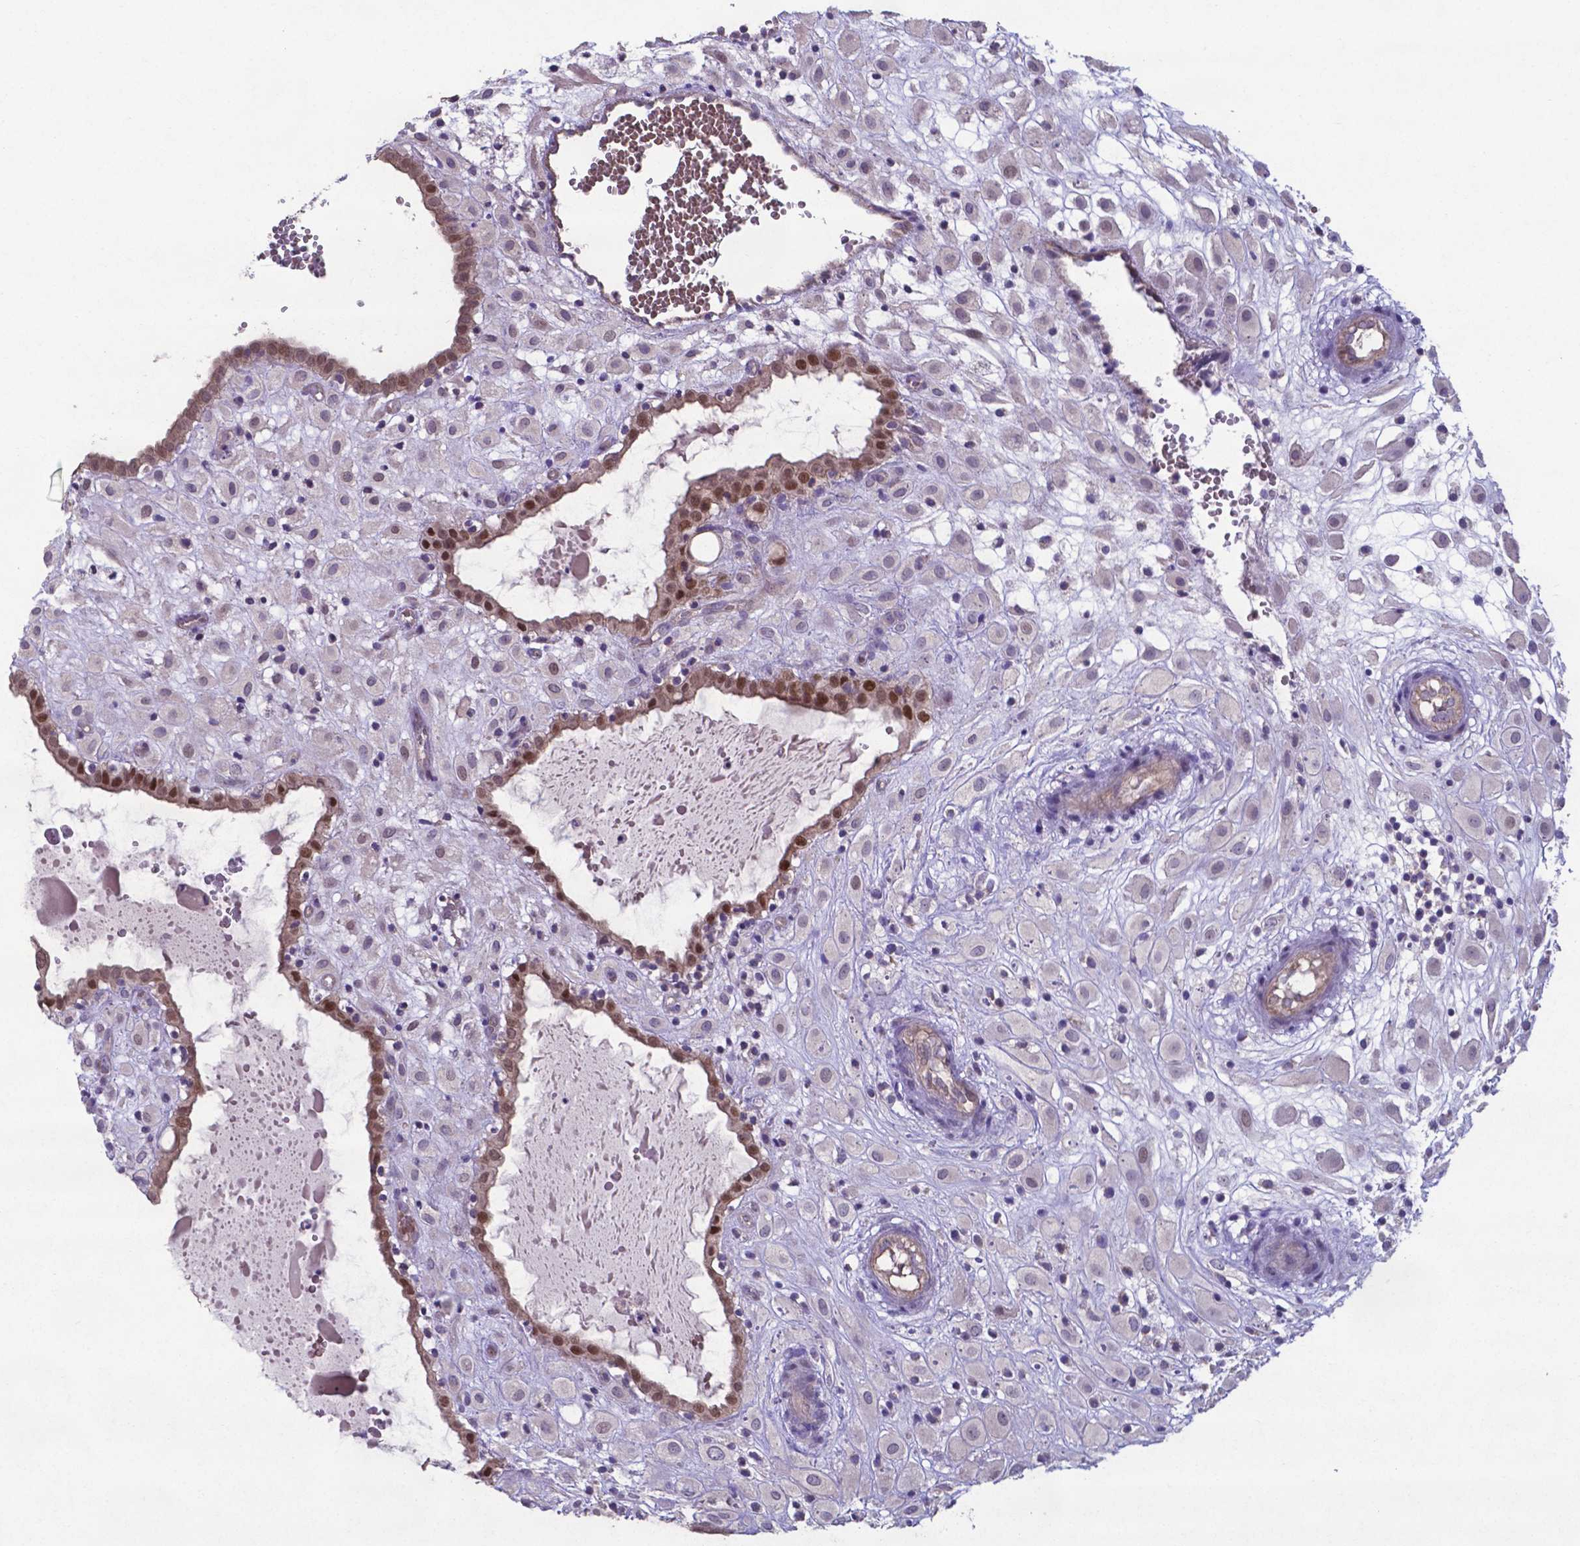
{"staining": {"intensity": "negative", "quantity": "none", "location": "none"}, "tissue": "placenta", "cell_type": "Decidual cells", "image_type": "normal", "snomed": [{"axis": "morphology", "description": "Normal tissue, NOS"}, {"axis": "topography", "description": "Placenta"}], "caption": "The IHC micrograph has no significant expression in decidual cells of placenta. Brightfield microscopy of IHC stained with DAB (brown) and hematoxylin (blue), captured at high magnification.", "gene": "TYRO3", "patient": {"sex": "female", "age": 24}}